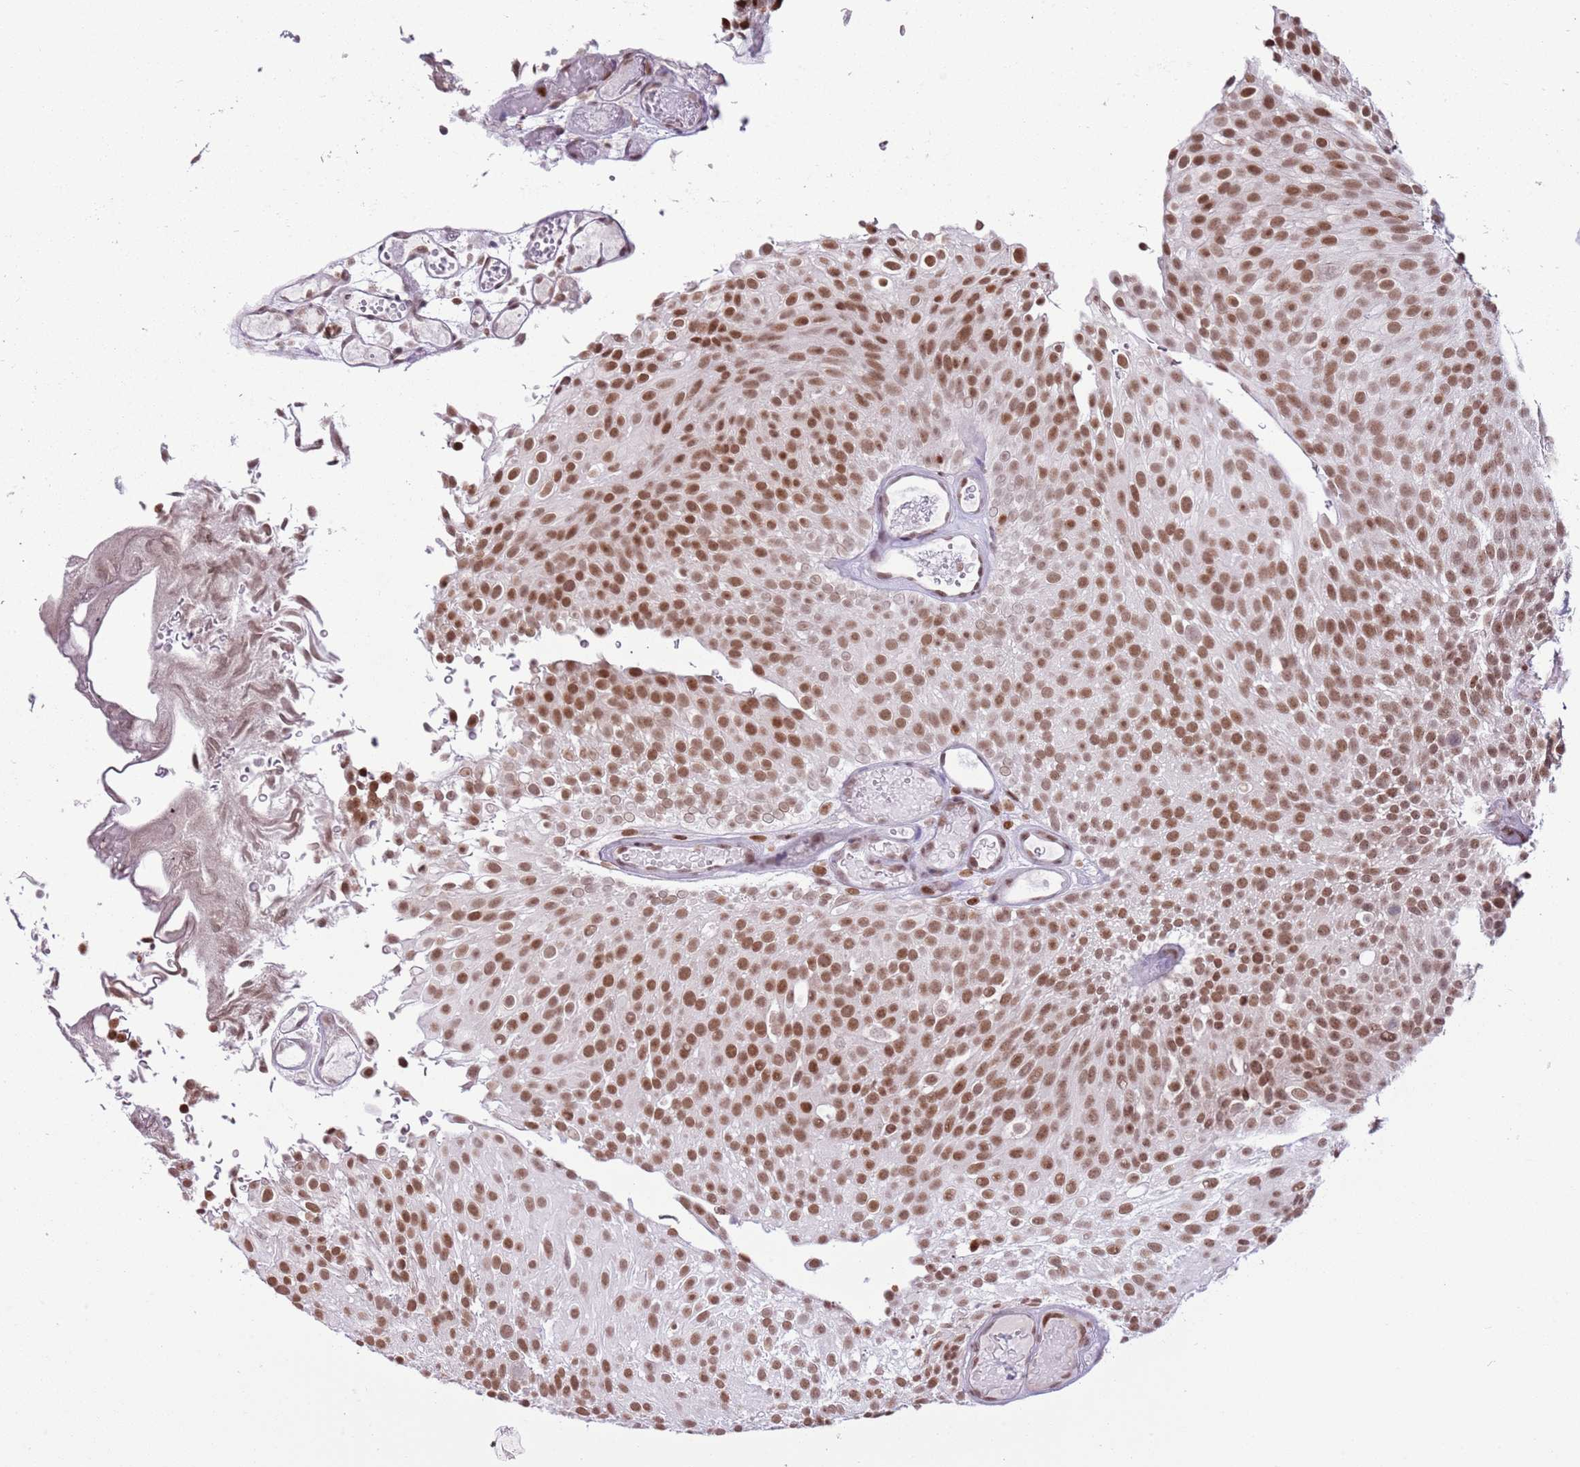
{"staining": {"intensity": "moderate", "quantity": ">75%", "location": "nuclear"}, "tissue": "urothelial cancer", "cell_type": "Tumor cells", "image_type": "cancer", "snomed": [{"axis": "morphology", "description": "Urothelial carcinoma, Low grade"}, {"axis": "topography", "description": "Urinary bladder"}], "caption": "High-power microscopy captured an immunohistochemistry (IHC) photomicrograph of low-grade urothelial carcinoma, revealing moderate nuclear staining in about >75% of tumor cells.", "gene": "SELENOH", "patient": {"sex": "male", "age": 78}}